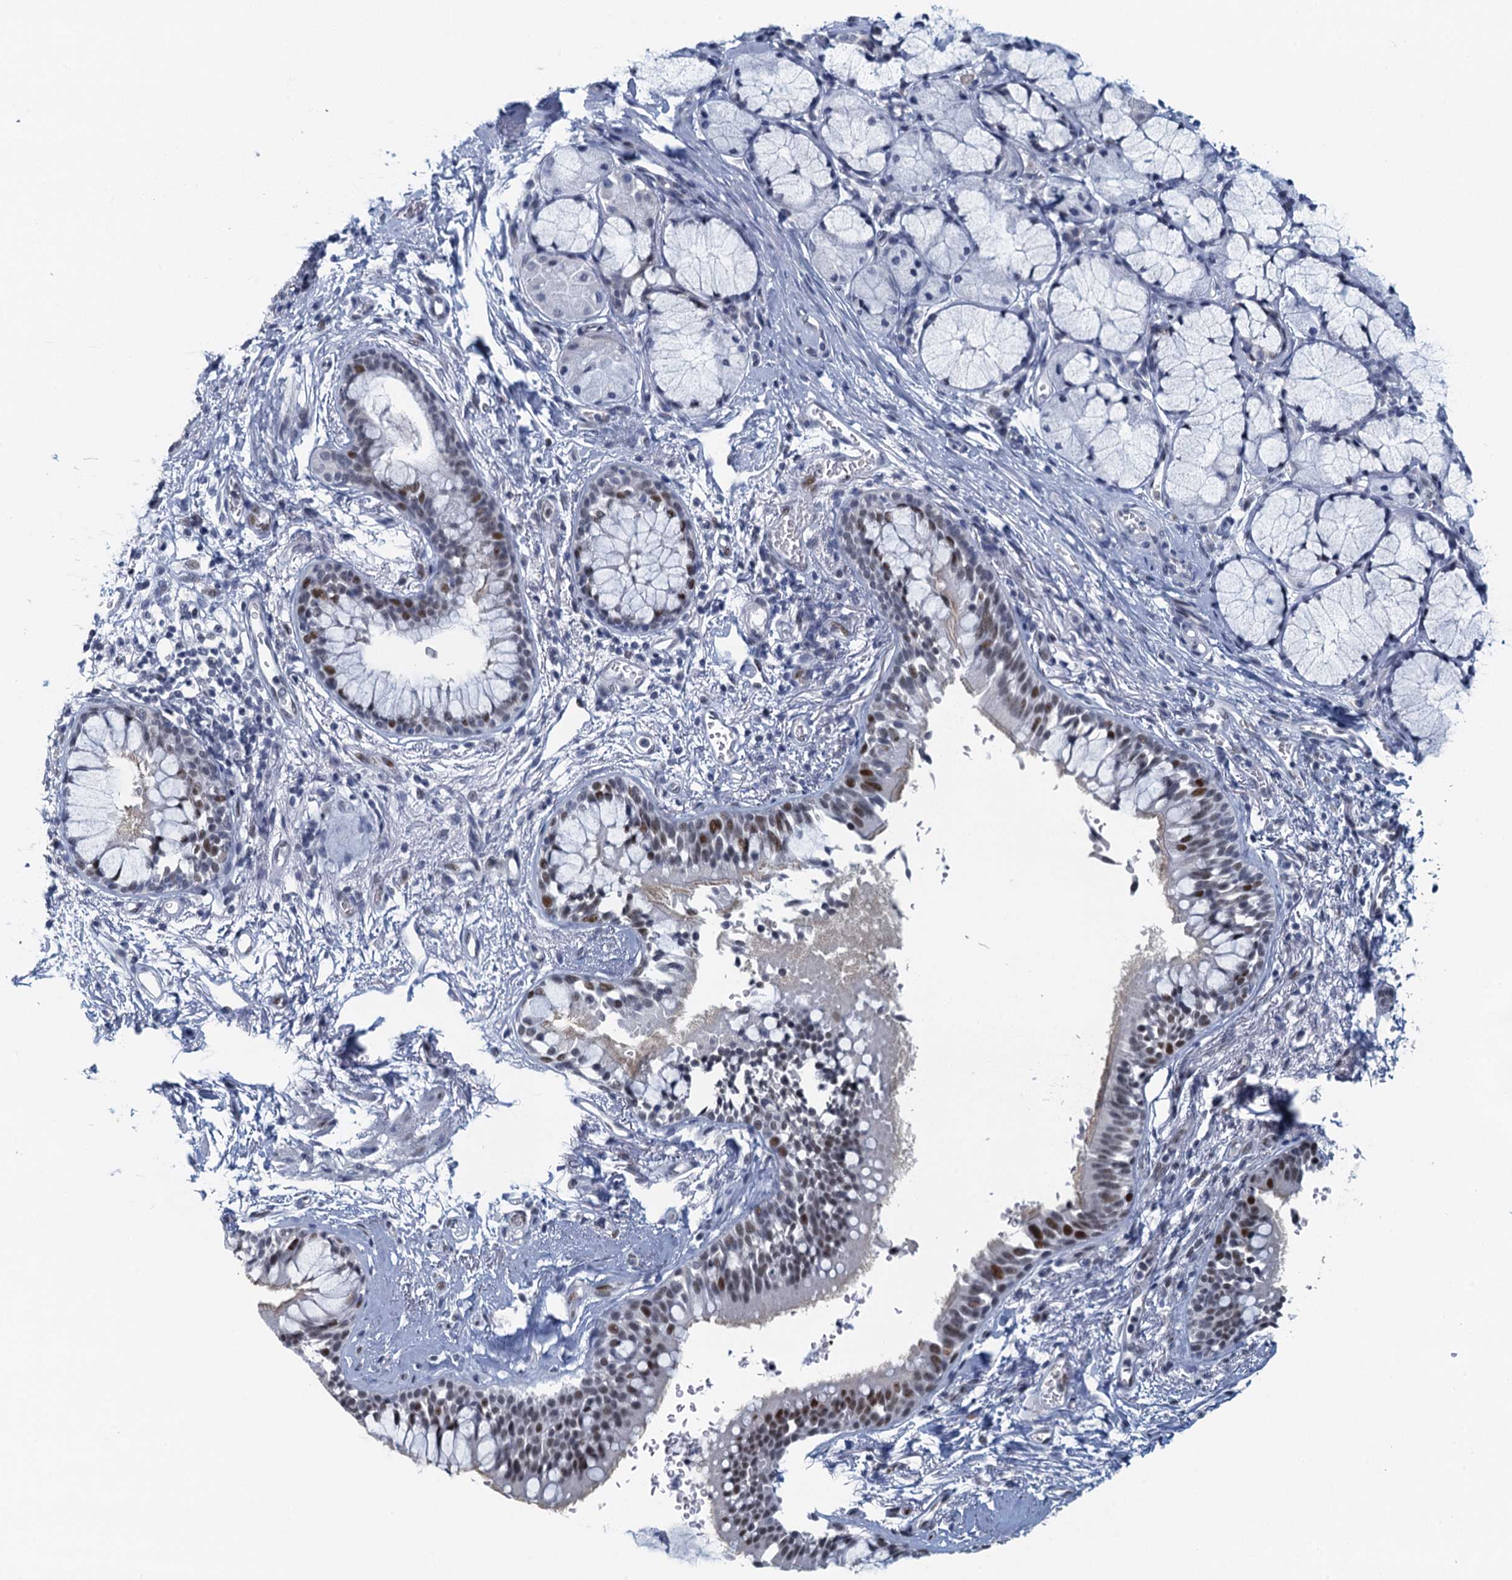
{"staining": {"intensity": "strong", "quantity": "25%-75%", "location": "nuclear"}, "tissue": "bronchus", "cell_type": "Respiratory epithelial cells", "image_type": "normal", "snomed": [{"axis": "morphology", "description": "Normal tissue, NOS"}, {"axis": "morphology", "description": "Inflammation, NOS"}, {"axis": "topography", "description": "Cartilage tissue"}, {"axis": "topography", "description": "Bronchus"}, {"axis": "topography", "description": "Lung"}], "caption": "Immunohistochemical staining of benign human bronchus reveals strong nuclear protein positivity in approximately 25%-75% of respiratory epithelial cells. (DAB (3,3'-diaminobenzidine) IHC, brown staining for protein, blue staining for nuclei).", "gene": "TTLL9", "patient": {"sex": "female", "age": 64}}